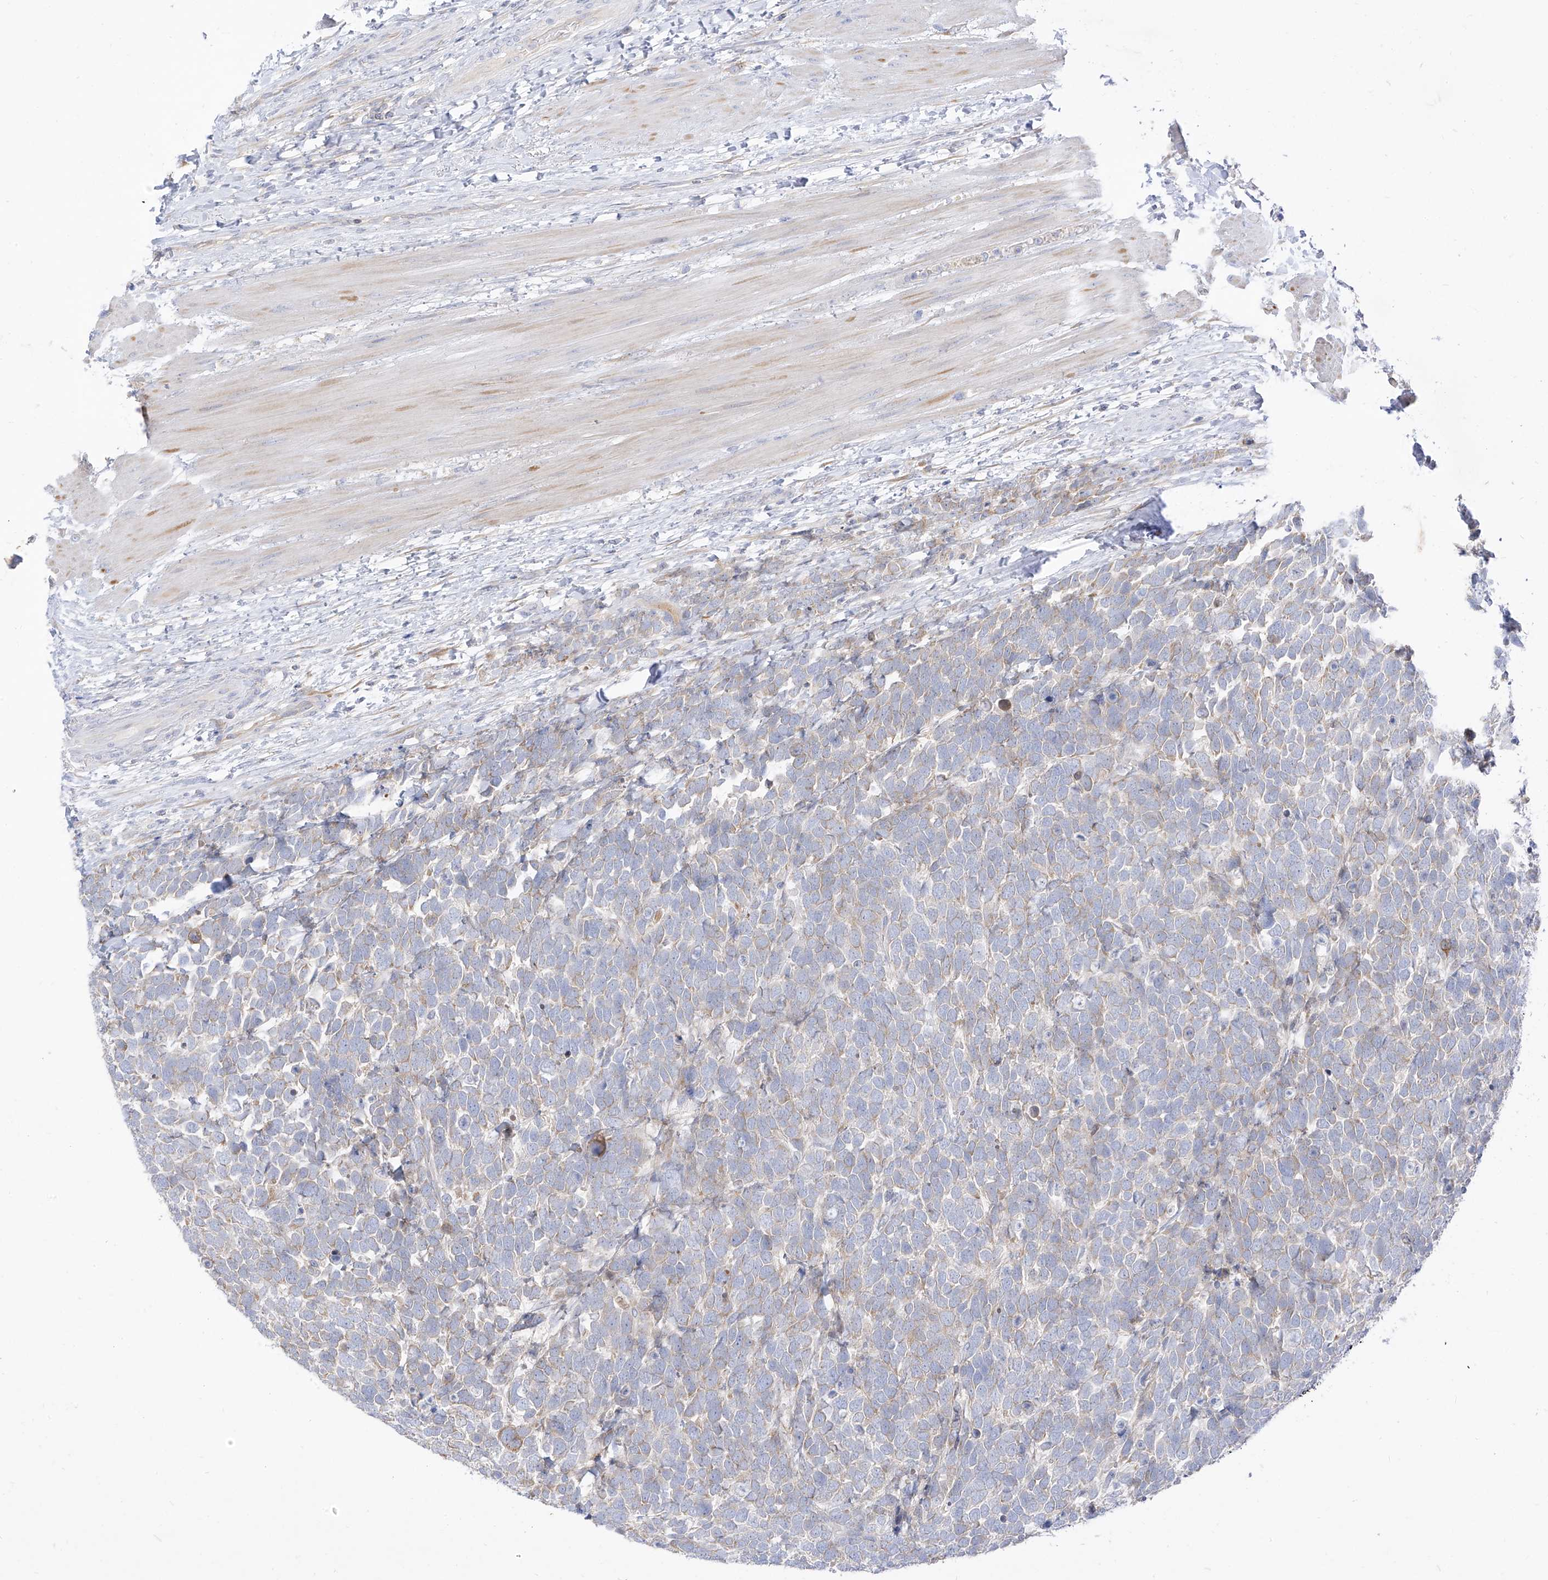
{"staining": {"intensity": "weak", "quantity": ">75%", "location": "cytoplasmic/membranous"}, "tissue": "urothelial cancer", "cell_type": "Tumor cells", "image_type": "cancer", "snomed": [{"axis": "morphology", "description": "Urothelial carcinoma, High grade"}, {"axis": "topography", "description": "Urinary bladder"}], "caption": "DAB immunohistochemical staining of urothelial carcinoma (high-grade) shows weak cytoplasmic/membranous protein staining in approximately >75% of tumor cells.", "gene": "RASA2", "patient": {"sex": "female", "age": 82}}